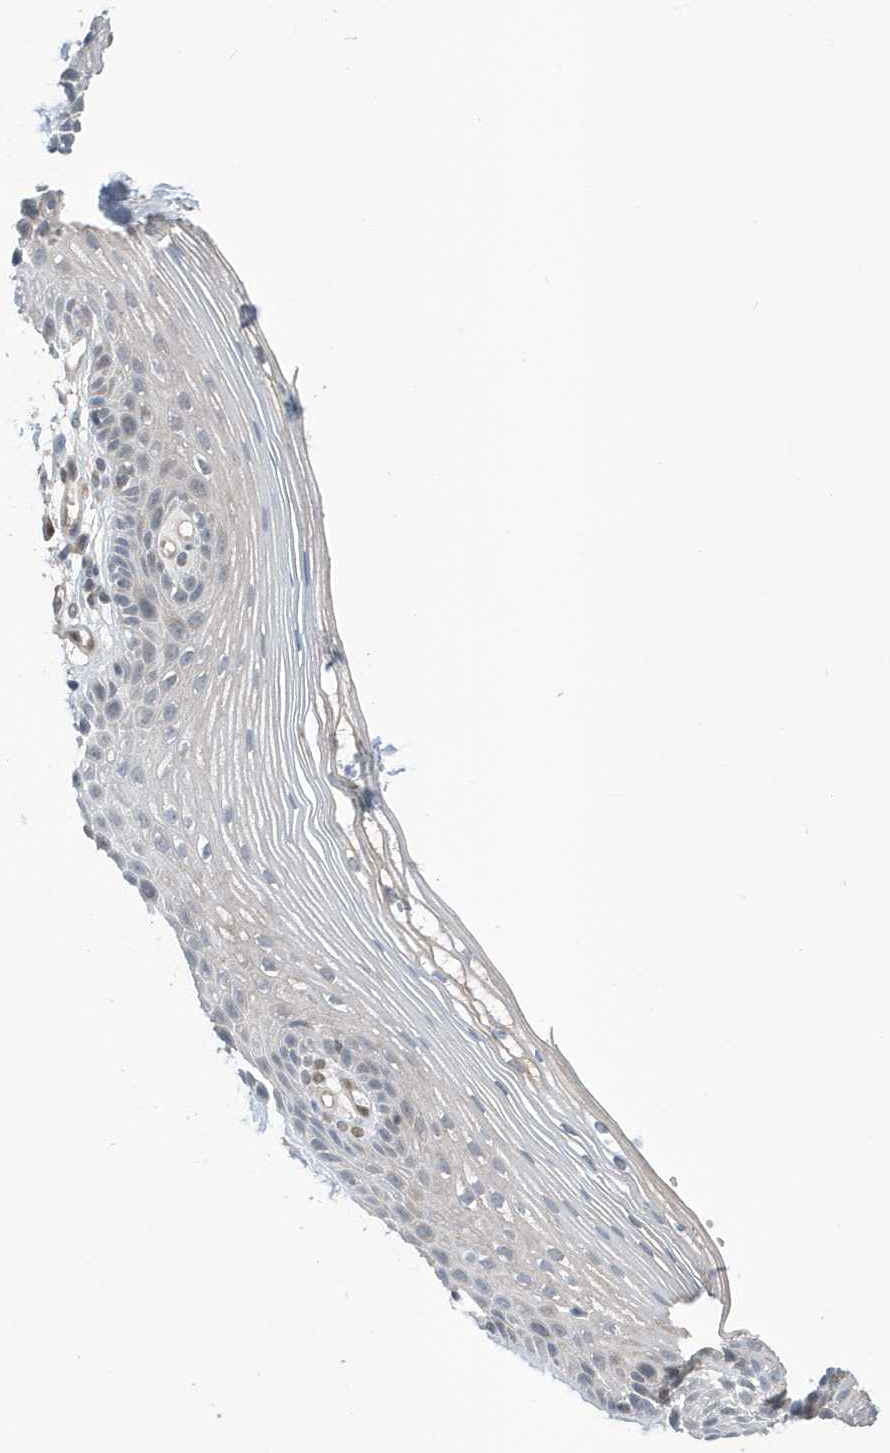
{"staining": {"intensity": "negative", "quantity": "none", "location": "none"}, "tissue": "vagina", "cell_type": "Squamous epithelial cells", "image_type": "normal", "snomed": [{"axis": "morphology", "description": "Normal tissue, NOS"}, {"axis": "topography", "description": "Vagina"}], "caption": "This is an immunohistochemistry histopathology image of normal human vagina. There is no staining in squamous epithelial cells.", "gene": "NCOA7", "patient": {"sex": "female", "age": 46}}